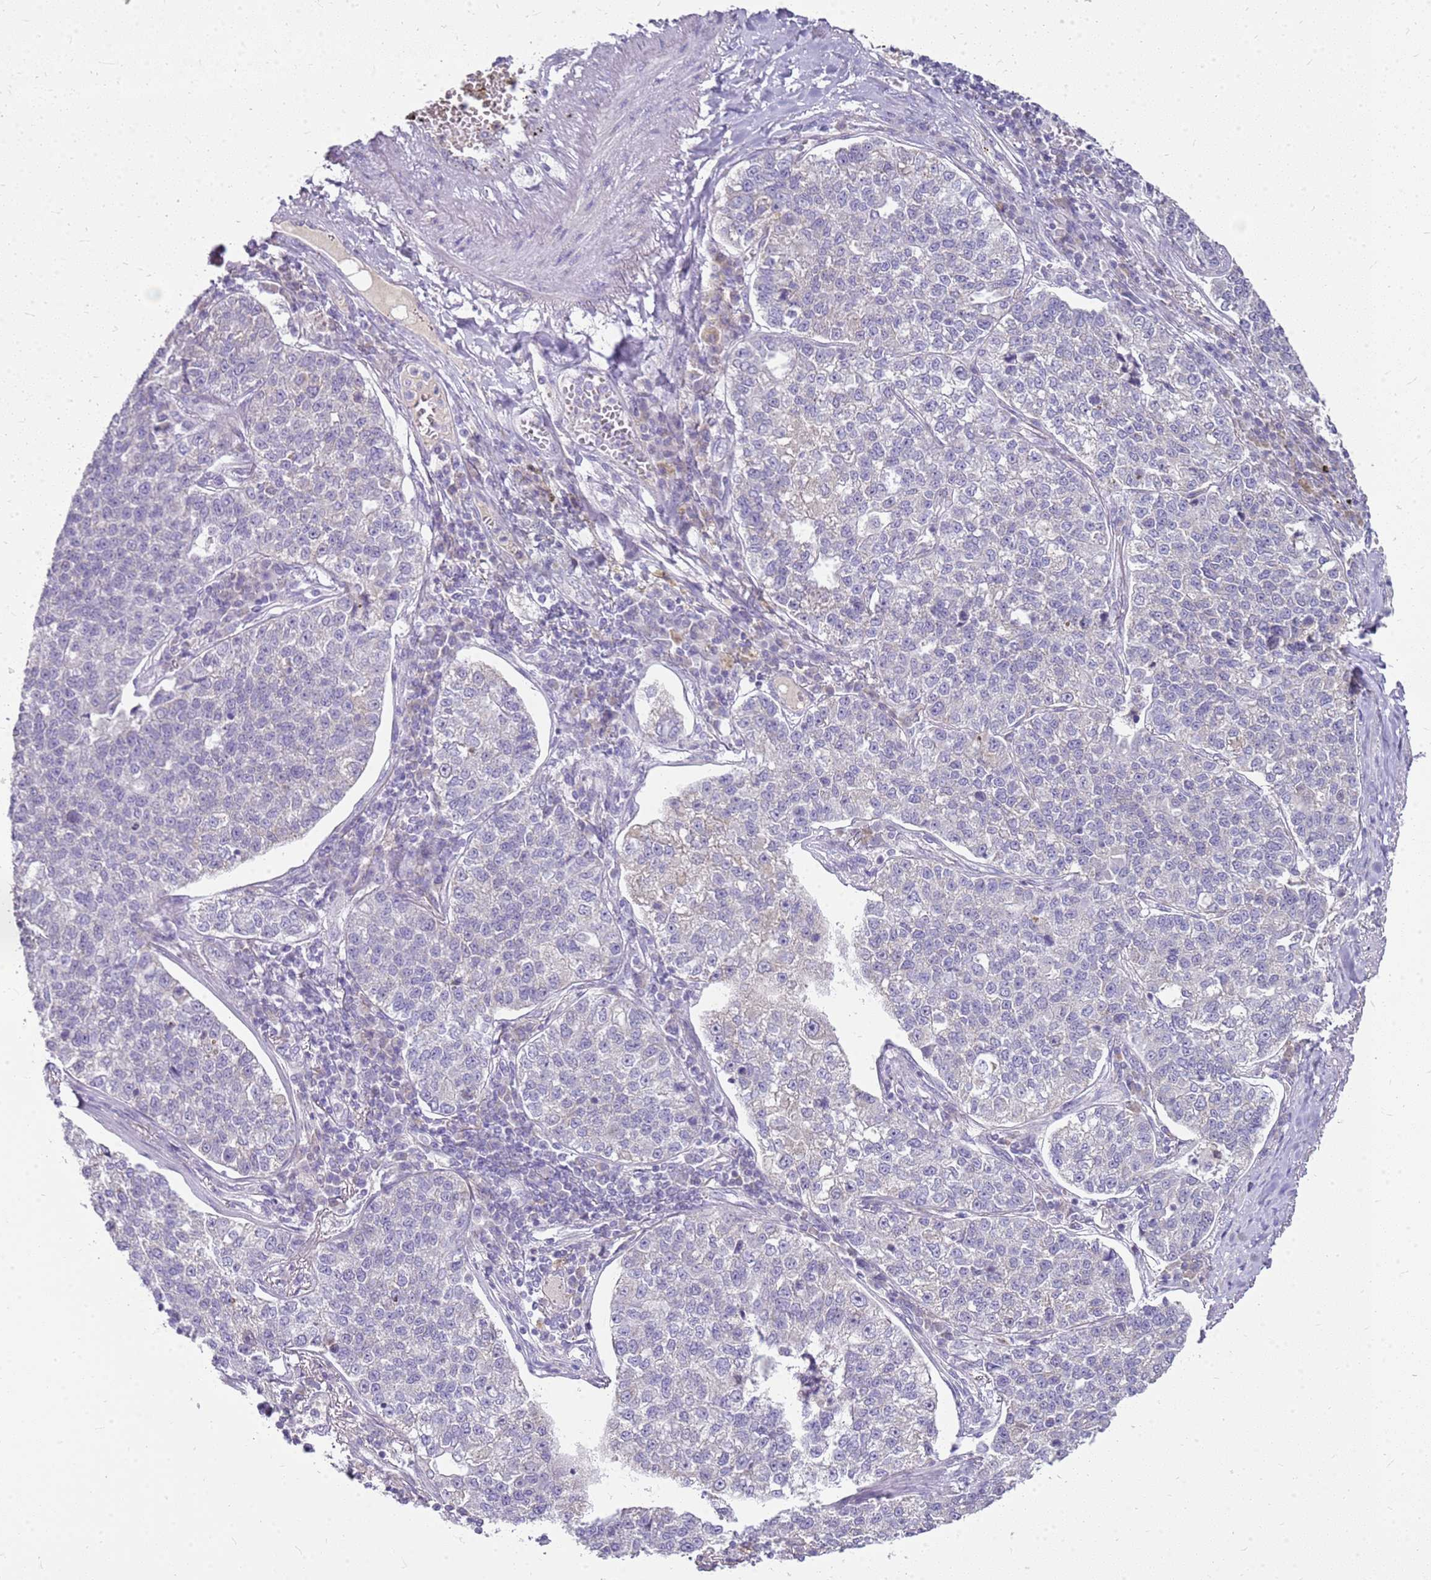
{"staining": {"intensity": "negative", "quantity": "none", "location": "none"}, "tissue": "lung cancer", "cell_type": "Tumor cells", "image_type": "cancer", "snomed": [{"axis": "morphology", "description": "Adenocarcinoma, NOS"}, {"axis": "topography", "description": "Lung"}], "caption": "A photomicrograph of lung cancer stained for a protein displays no brown staining in tumor cells.", "gene": "FABP2", "patient": {"sex": "male", "age": 49}}